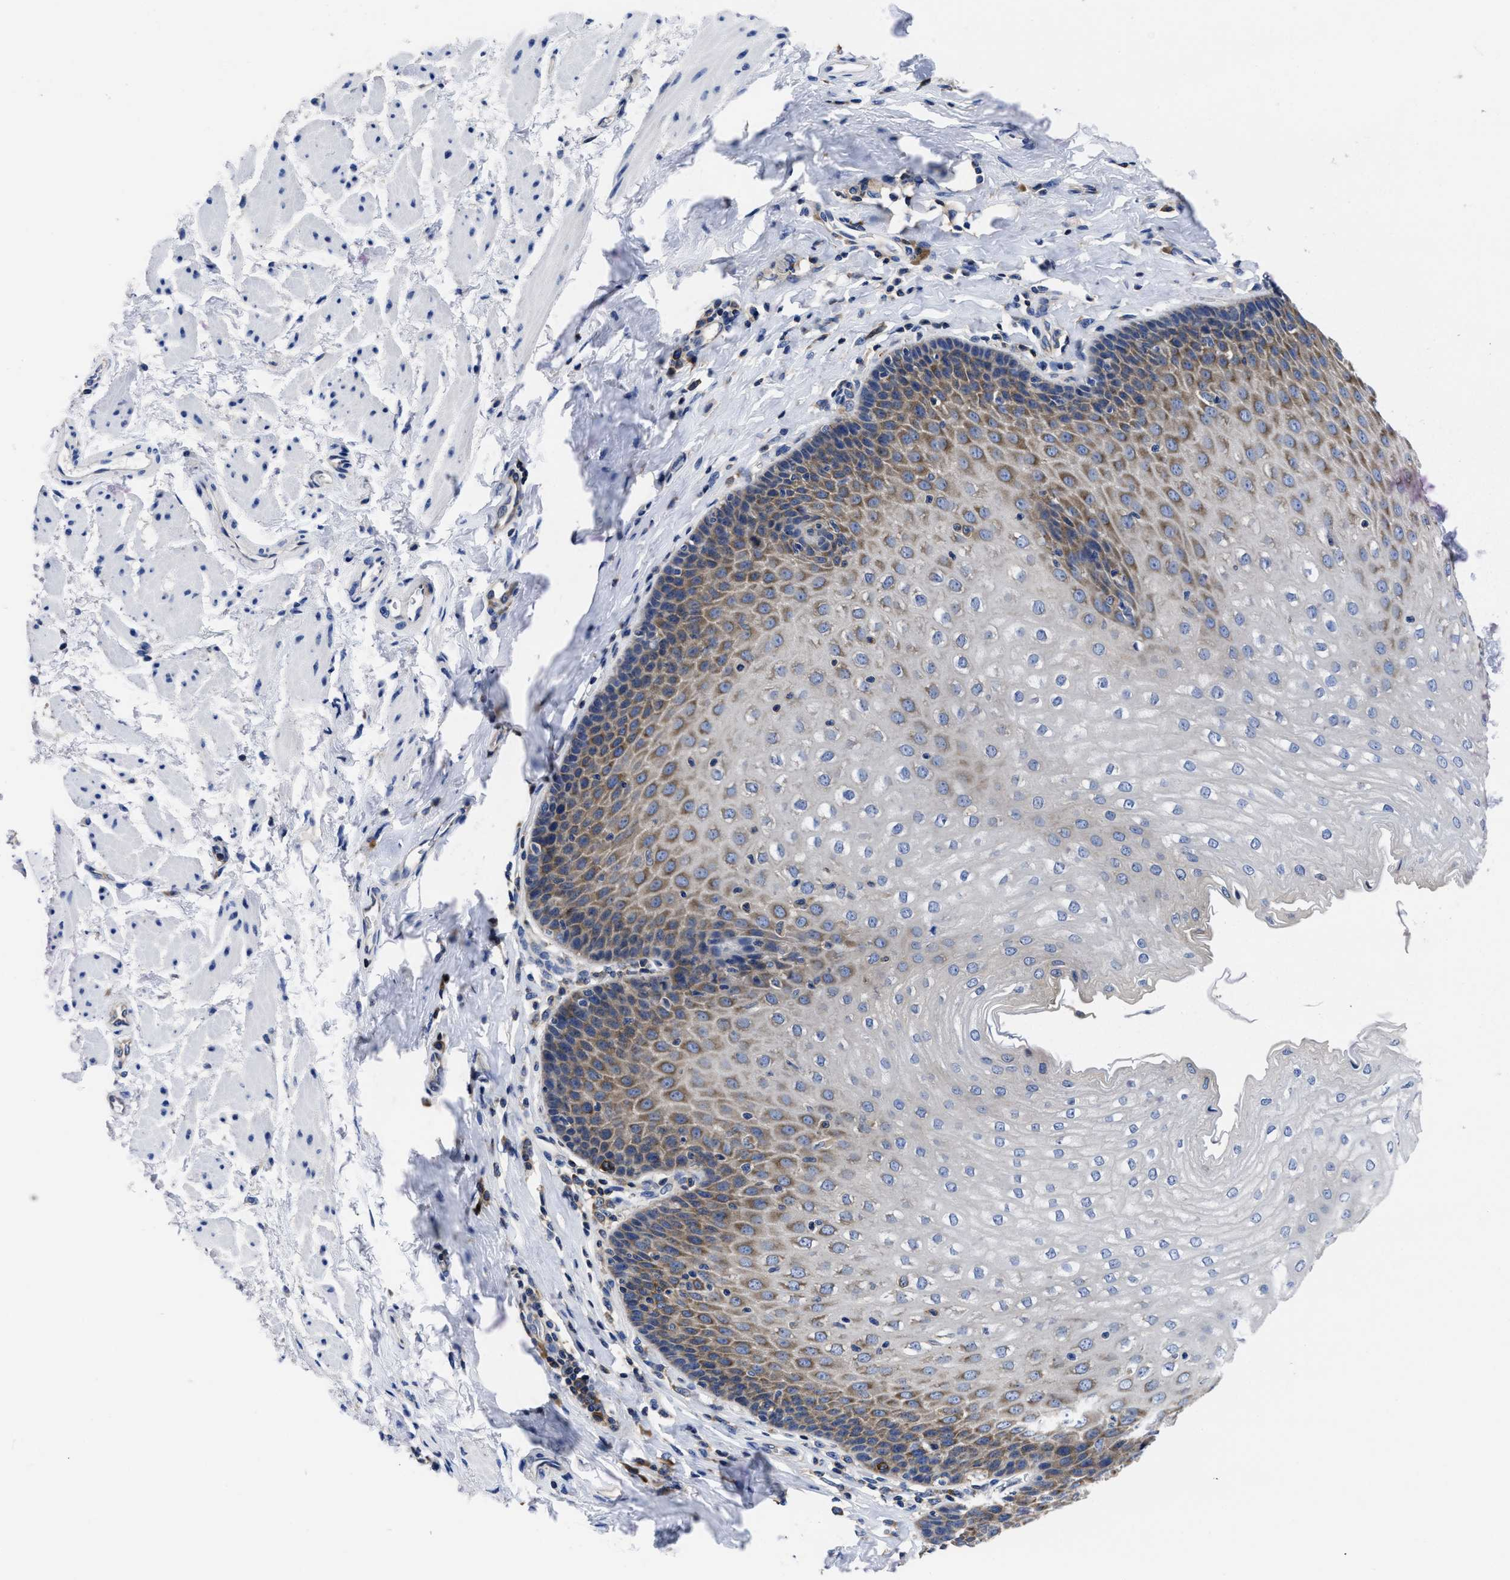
{"staining": {"intensity": "moderate", "quantity": "<25%", "location": "cytoplasmic/membranous"}, "tissue": "esophagus", "cell_type": "Squamous epithelial cells", "image_type": "normal", "snomed": [{"axis": "morphology", "description": "Normal tissue, NOS"}, {"axis": "topography", "description": "Esophagus"}], "caption": "High-power microscopy captured an immunohistochemistry (IHC) image of benign esophagus, revealing moderate cytoplasmic/membranous staining in approximately <25% of squamous epithelial cells. (DAB (3,3'-diaminobenzidine) IHC with brightfield microscopy, high magnification).", "gene": "YARS1", "patient": {"sex": "female", "age": 61}}